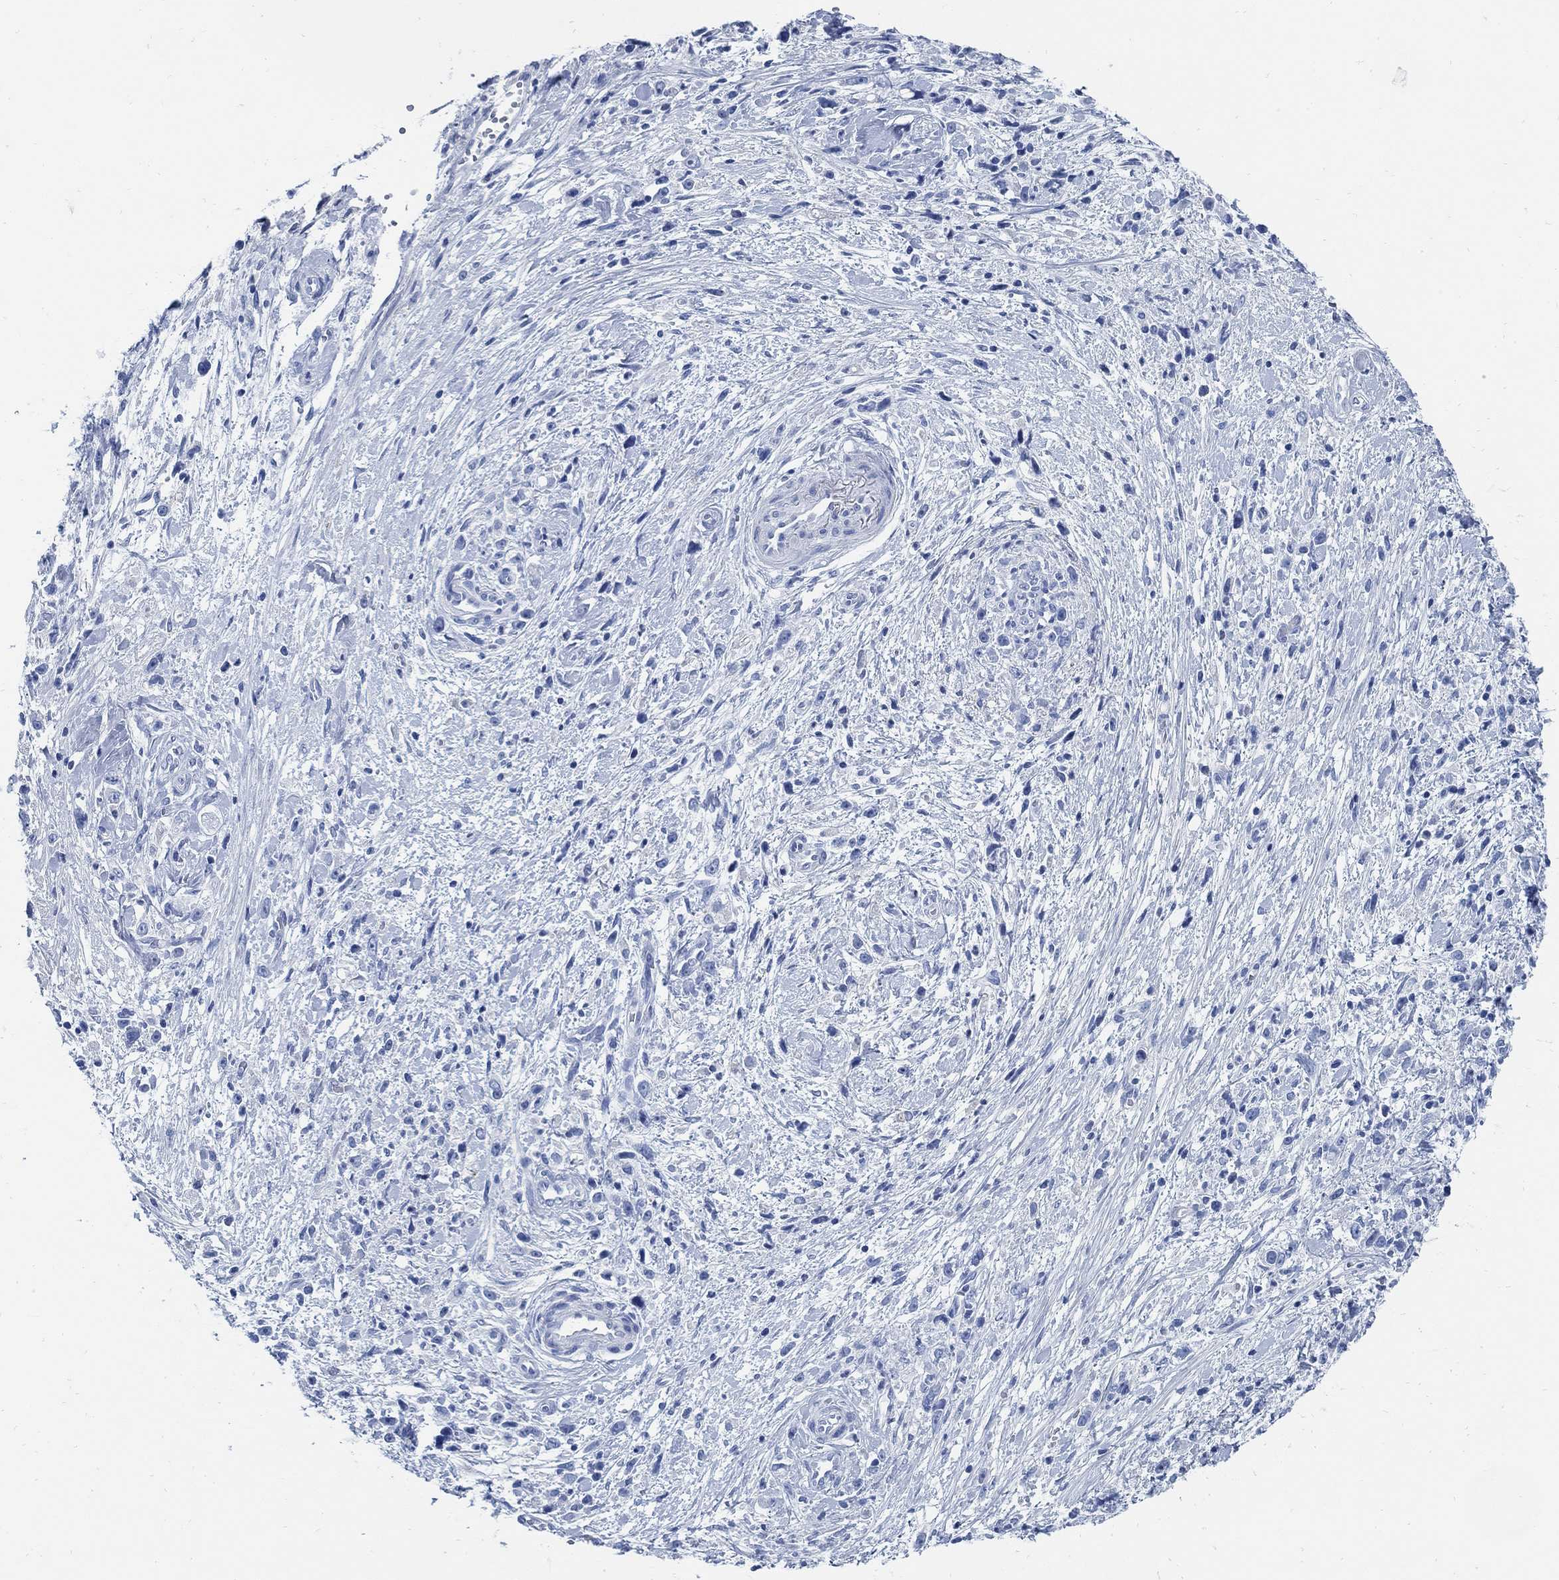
{"staining": {"intensity": "negative", "quantity": "none", "location": "none"}, "tissue": "stomach cancer", "cell_type": "Tumor cells", "image_type": "cancer", "snomed": [{"axis": "morphology", "description": "Adenocarcinoma, NOS"}, {"axis": "topography", "description": "Stomach"}], "caption": "There is no significant expression in tumor cells of adenocarcinoma (stomach). The staining was performed using DAB (3,3'-diaminobenzidine) to visualize the protein expression in brown, while the nuclei were stained in blue with hematoxylin (Magnification: 20x).", "gene": "SLC45A1", "patient": {"sex": "female", "age": 59}}